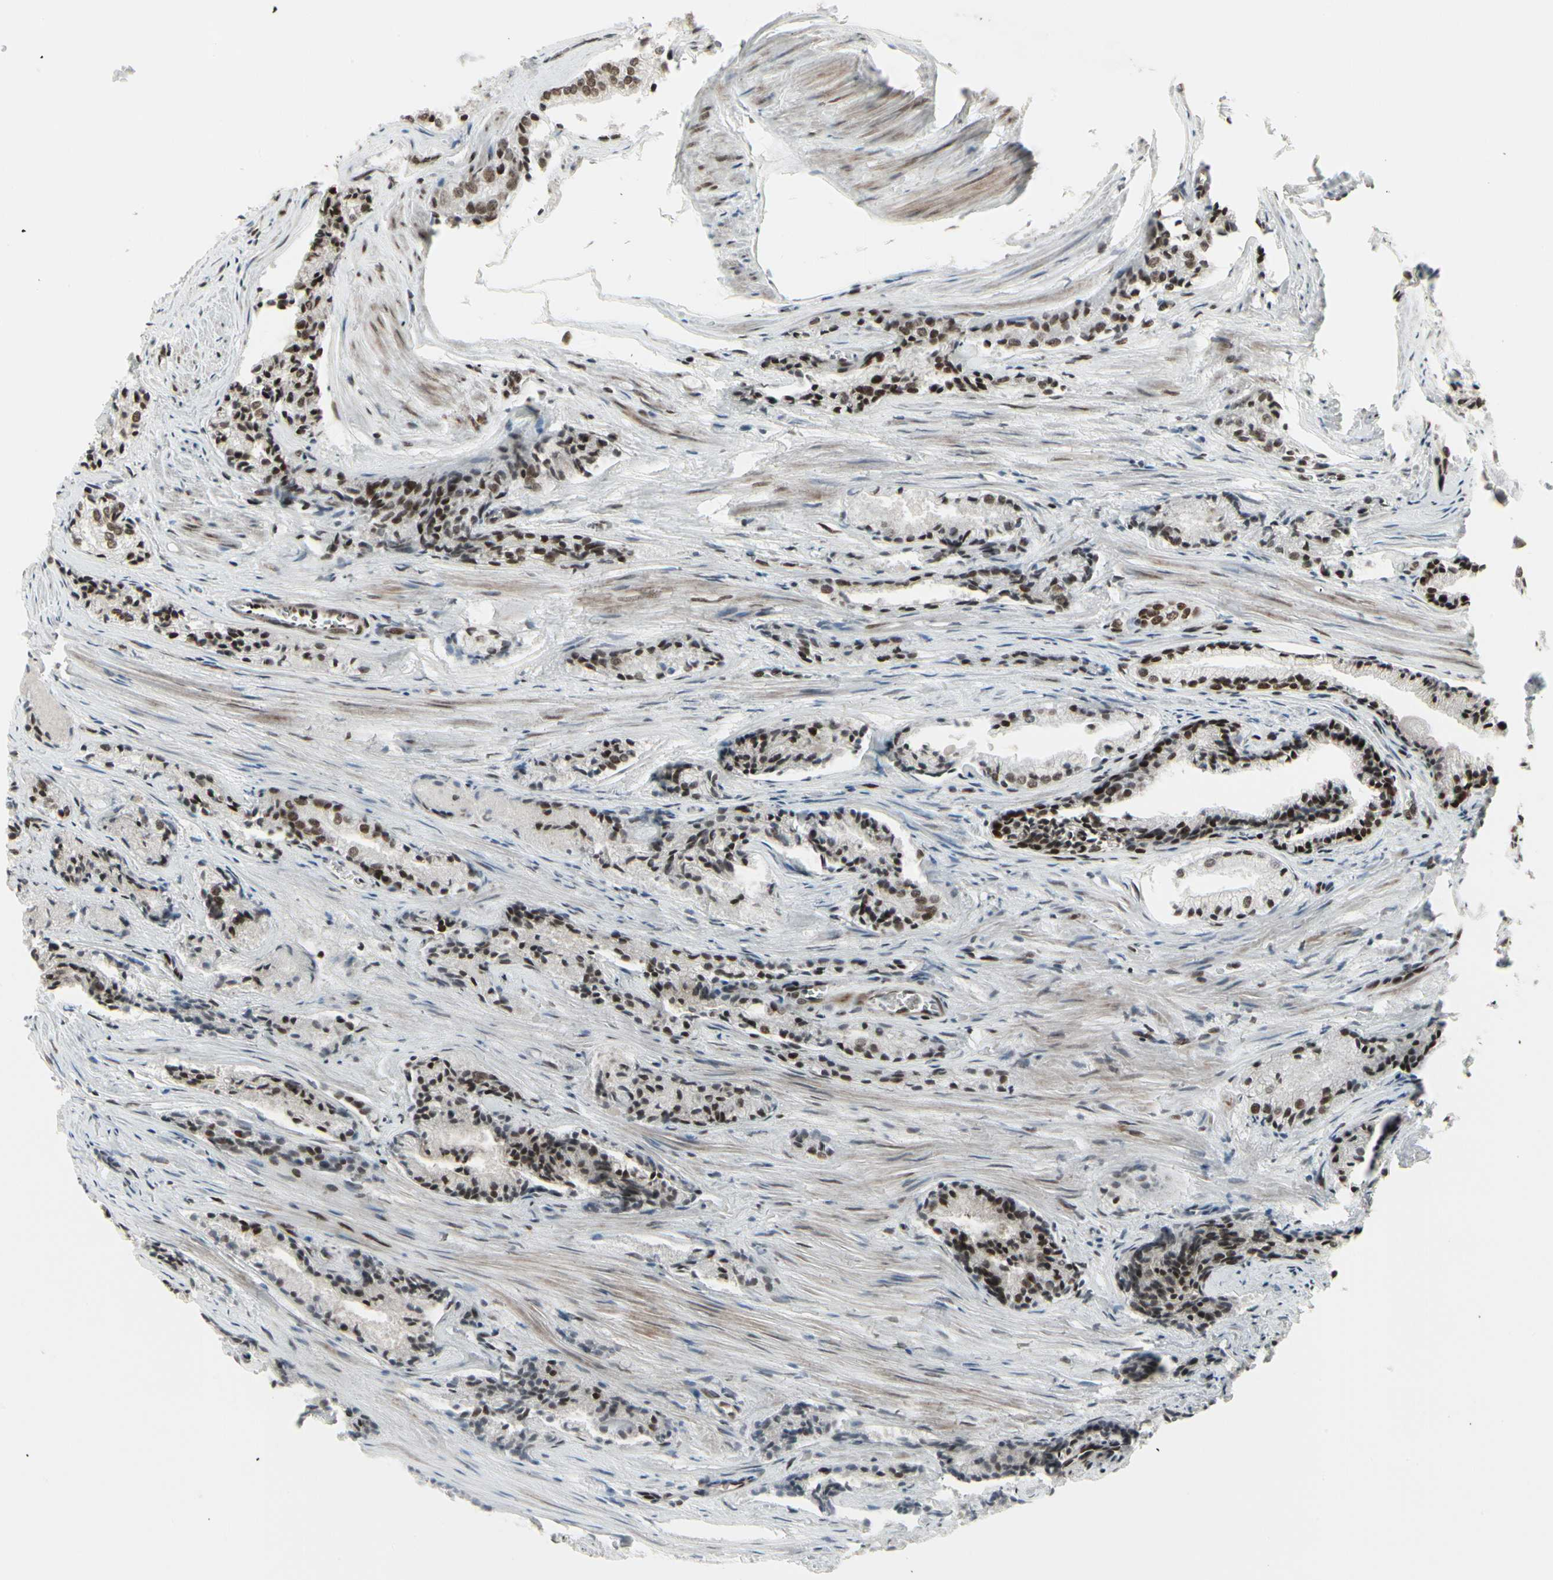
{"staining": {"intensity": "strong", "quantity": ">75%", "location": "nuclear"}, "tissue": "prostate cancer", "cell_type": "Tumor cells", "image_type": "cancer", "snomed": [{"axis": "morphology", "description": "Adenocarcinoma, Low grade"}, {"axis": "topography", "description": "Prostate"}], "caption": "The histopathology image demonstrates immunohistochemical staining of prostate low-grade adenocarcinoma. There is strong nuclear positivity is seen in approximately >75% of tumor cells.", "gene": "HMG20A", "patient": {"sex": "male", "age": 60}}